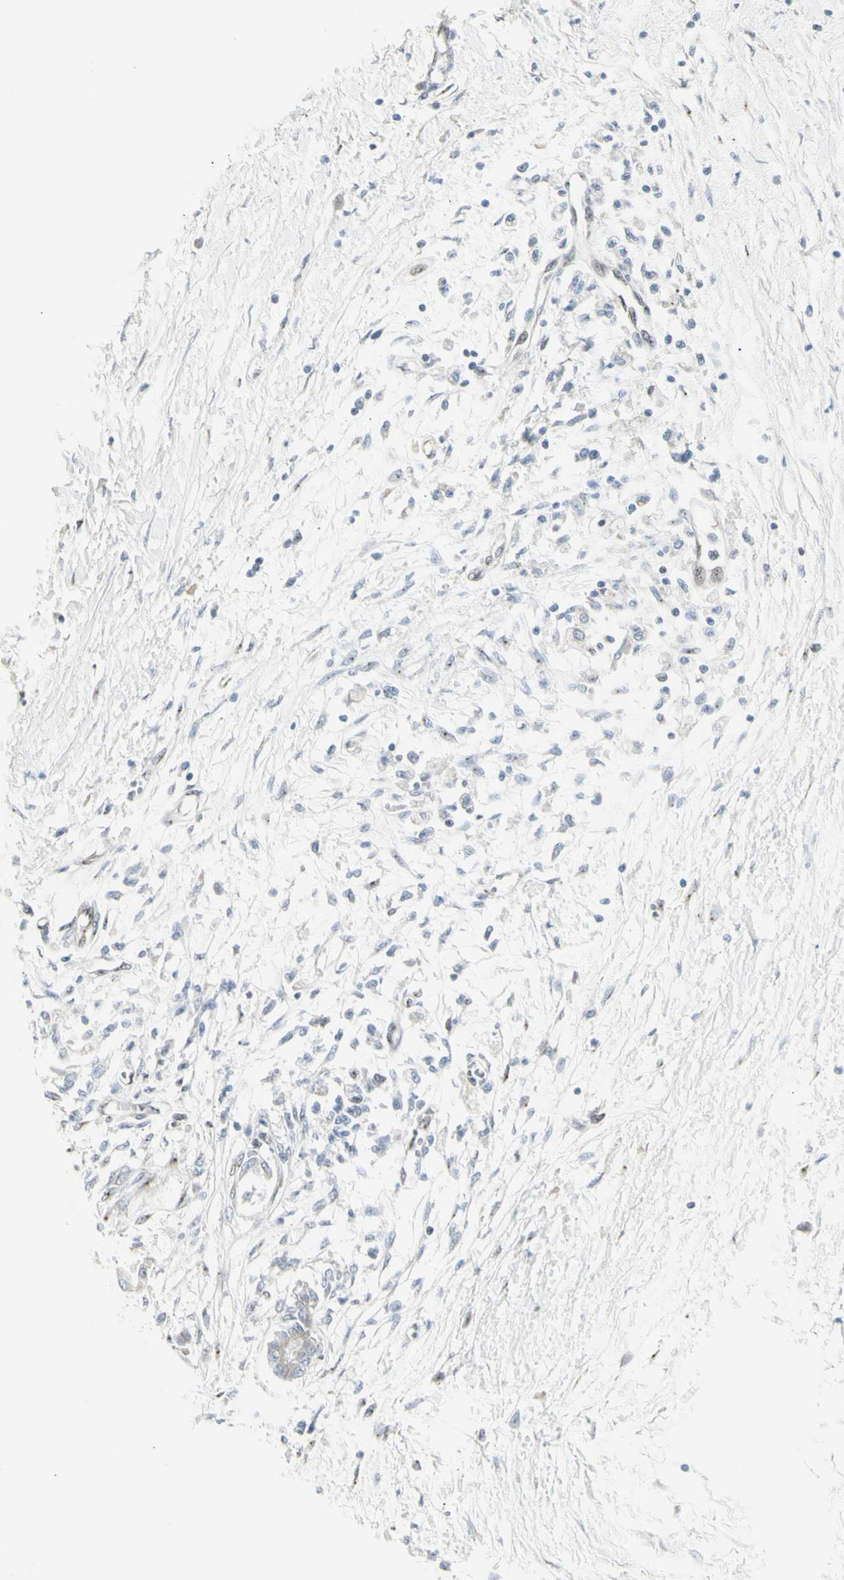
{"staining": {"intensity": "negative", "quantity": "none", "location": "none"}, "tissue": "pancreatic cancer", "cell_type": "Tumor cells", "image_type": "cancer", "snomed": [{"axis": "morphology", "description": "Adenocarcinoma, NOS"}, {"axis": "topography", "description": "Pancreas"}], "caption": "DAB (3,3'-diaminobenzidine) immunohistochemical staining of pancreatic cancer displays no significant positivity in tumor cells.", "gene": "DHRS7B", "patient": {"sex": "male", "age": 56}}